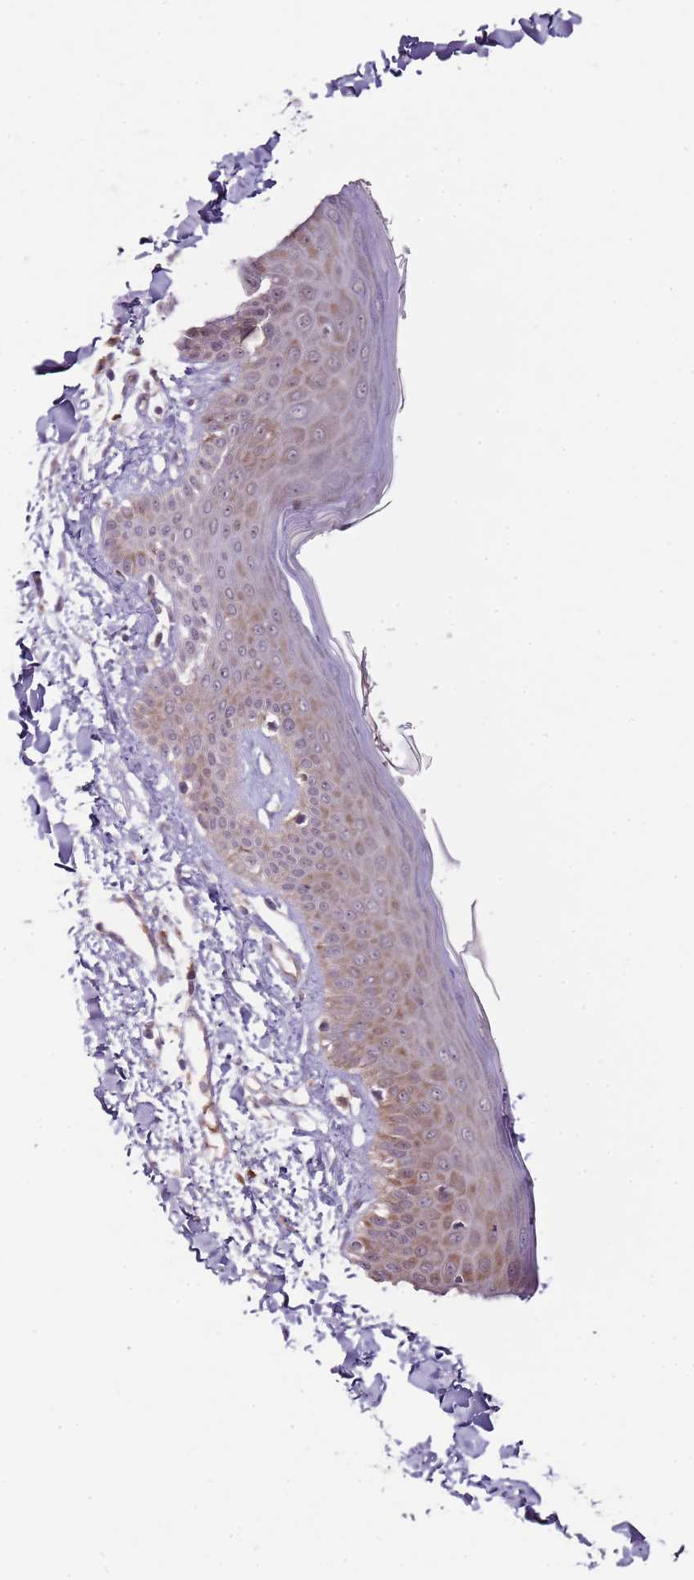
{"staining": {"intensity": "negative", "quantity": "none", "location": "none"}, "tissue": "skin", "cell_type": "Fibroblasts", "image_type": "normal", "snomed": [{"axis": "morphology", "description": "Normal tissue, NOS"}, {"axis": "topography", "description": "Skin"}], "caption": "The image displays no significant staining in fibroblasts of skin.", "gene": "FBXL22", "patient": {"sex": "male", "age": 52}}